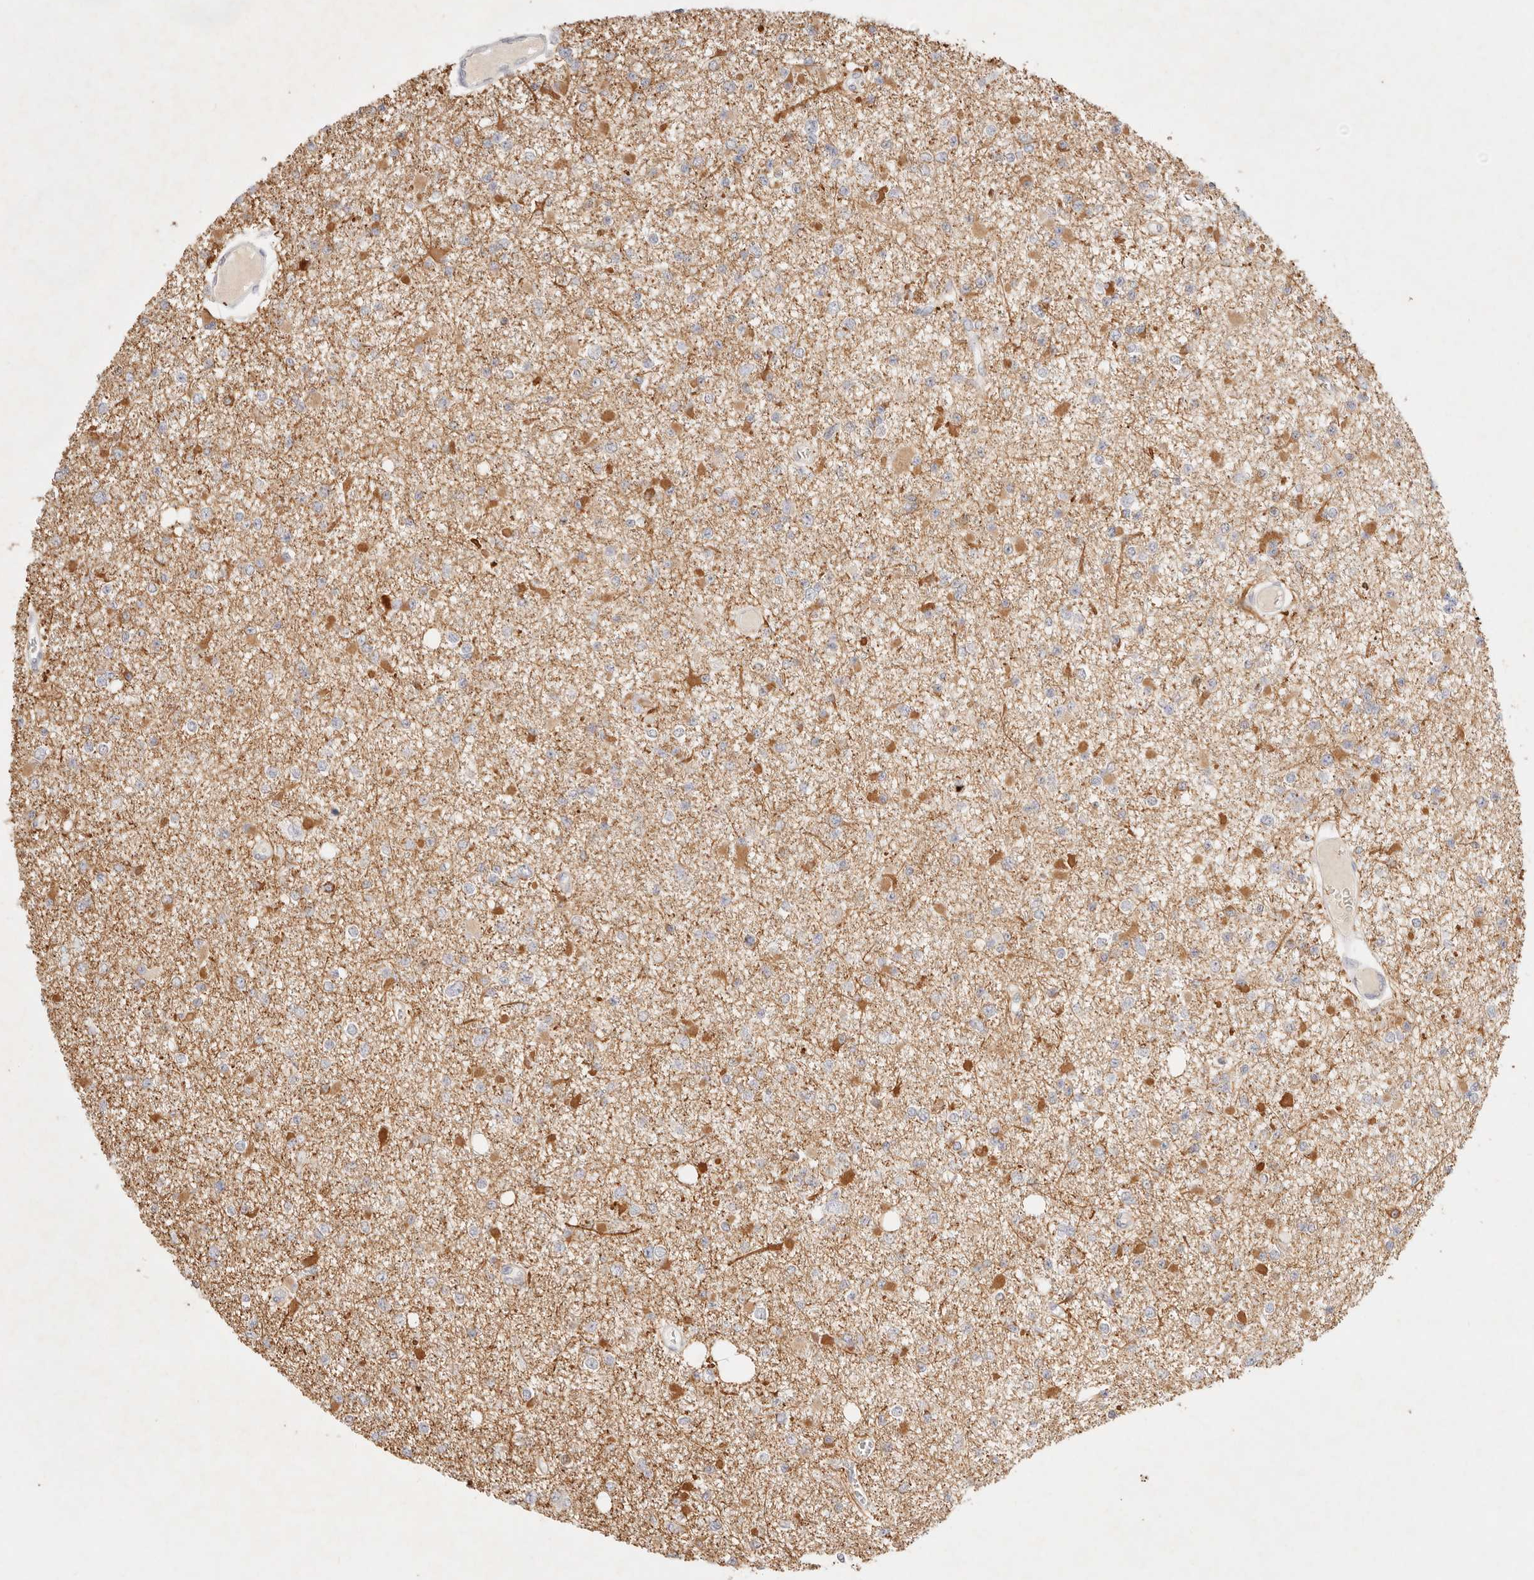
{"staining": {"intensity": "moderate", "quantity": "<25%", "location": "cytoplasmic/membranous"}, "tissue": "glioma", "cell_type": "Tumor cells", "image_type": "cancer", "snomed": [{"axis": "morphology", "description": "Glioma, malignant, Low grade"}, {"axis": "topography", "description": "Brain"}], "caption": "A photomicrograph showing moderate cytoplasmic/membranous positivity in approximately <25% of tumor cells in glioma, as visualized by brown immunohistochemical staining.", "gene": "GPR84", "patient": {"sex": "female", "age": 22}}